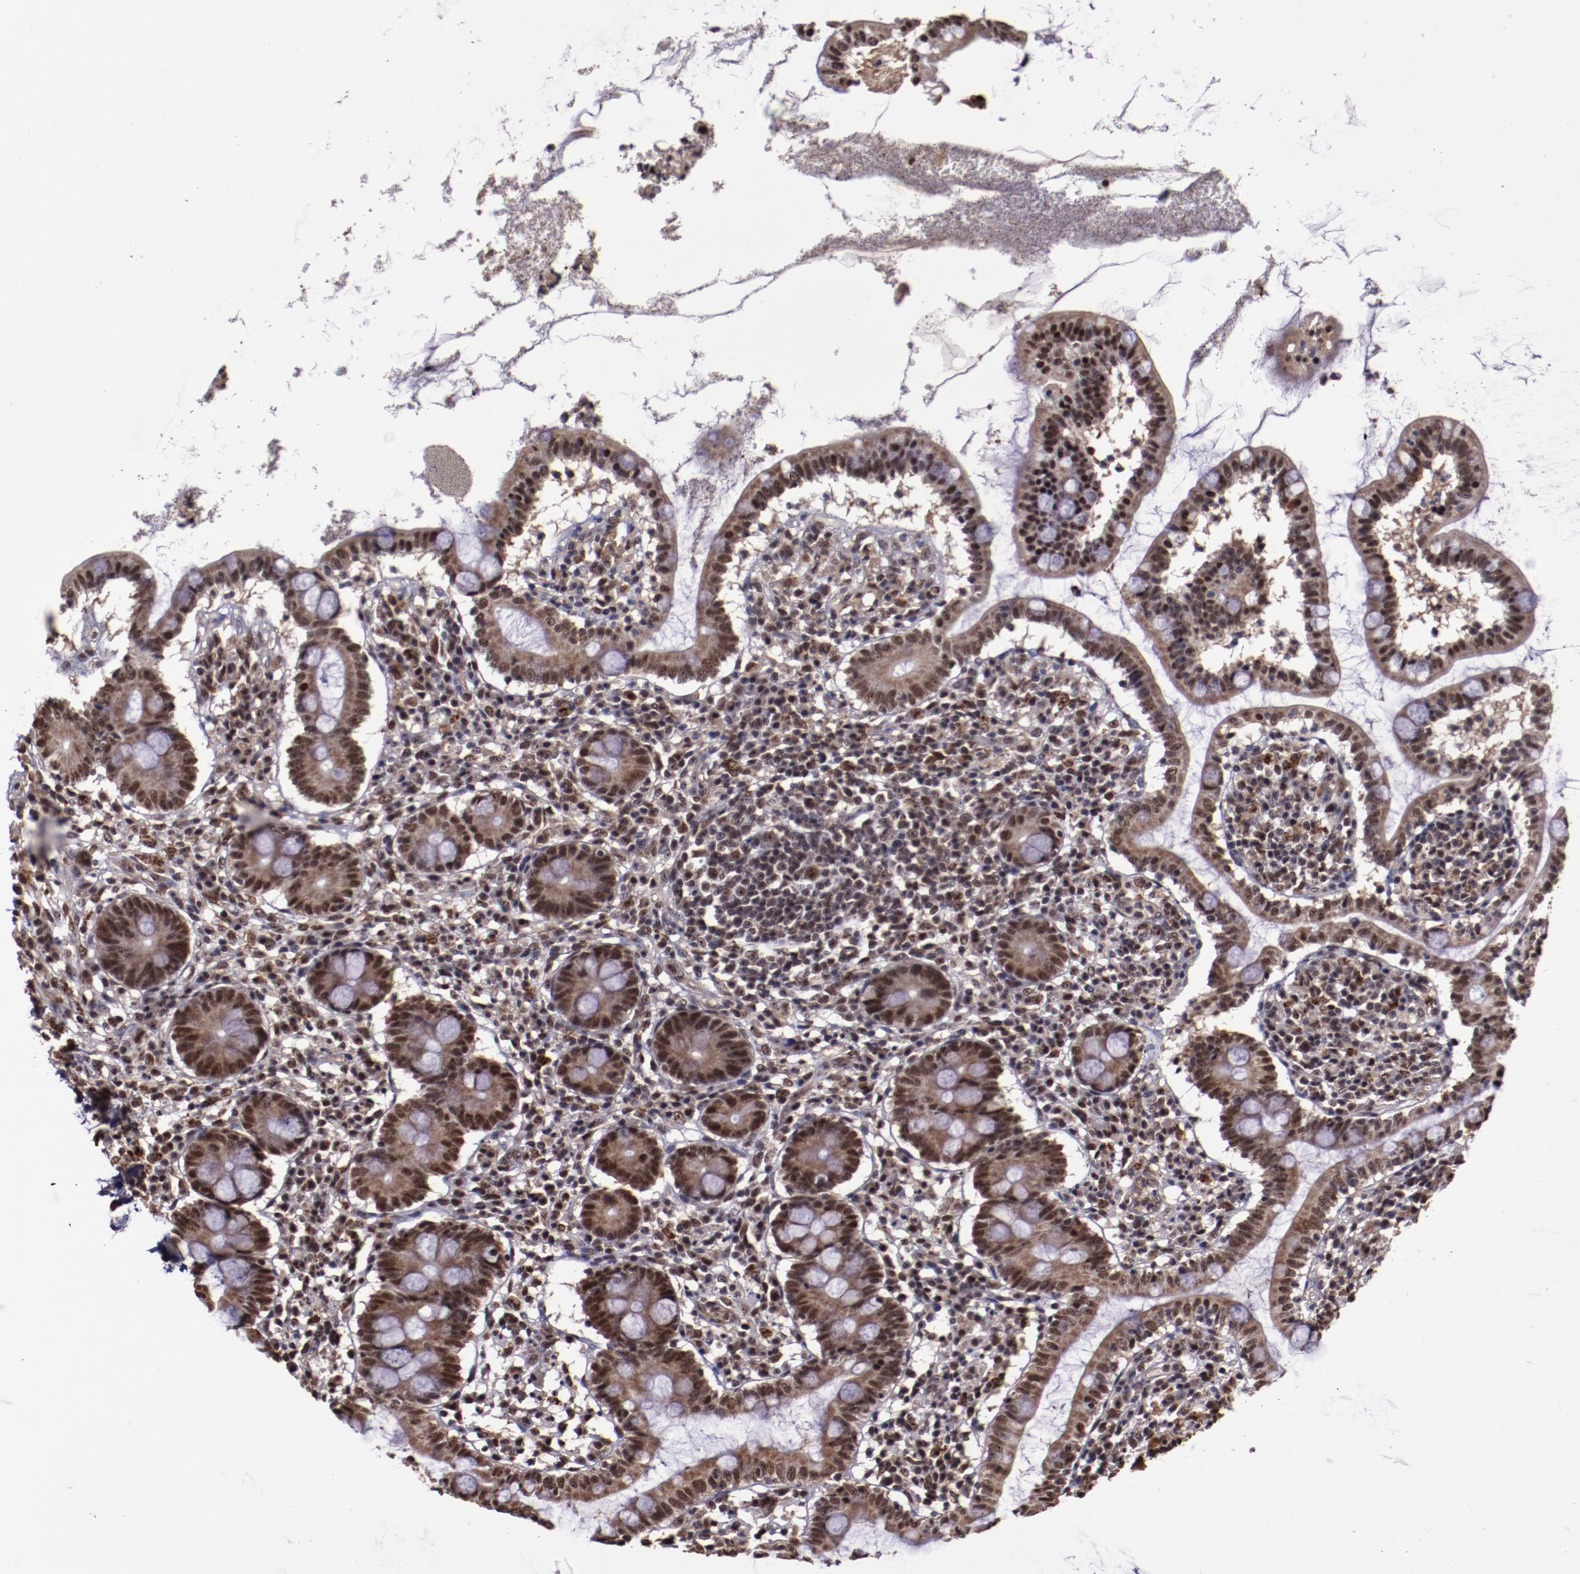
{"staining": {"intensity": "moderate", "quantity": ">75%", "location": "cytoplasmic/membranous,nuclear"}, "tissue": "small intestine", "cell_type": "Glandular cells", "image_type": "normal", "snomed": [{"axis": "morphology", "description": "Normal tissue, NOS"}, {"axis": "topography", "description": "Small intestine"}], "caption": "Immunohistochemistry (DAB) staining of unremarkable human small intestine reveals moderate cytoplasmic/membranous,nuclear protein positivity in about >75% of glandular cells.", "gene": "CECR2", "patient": {"sex": "female", "age": 61}}